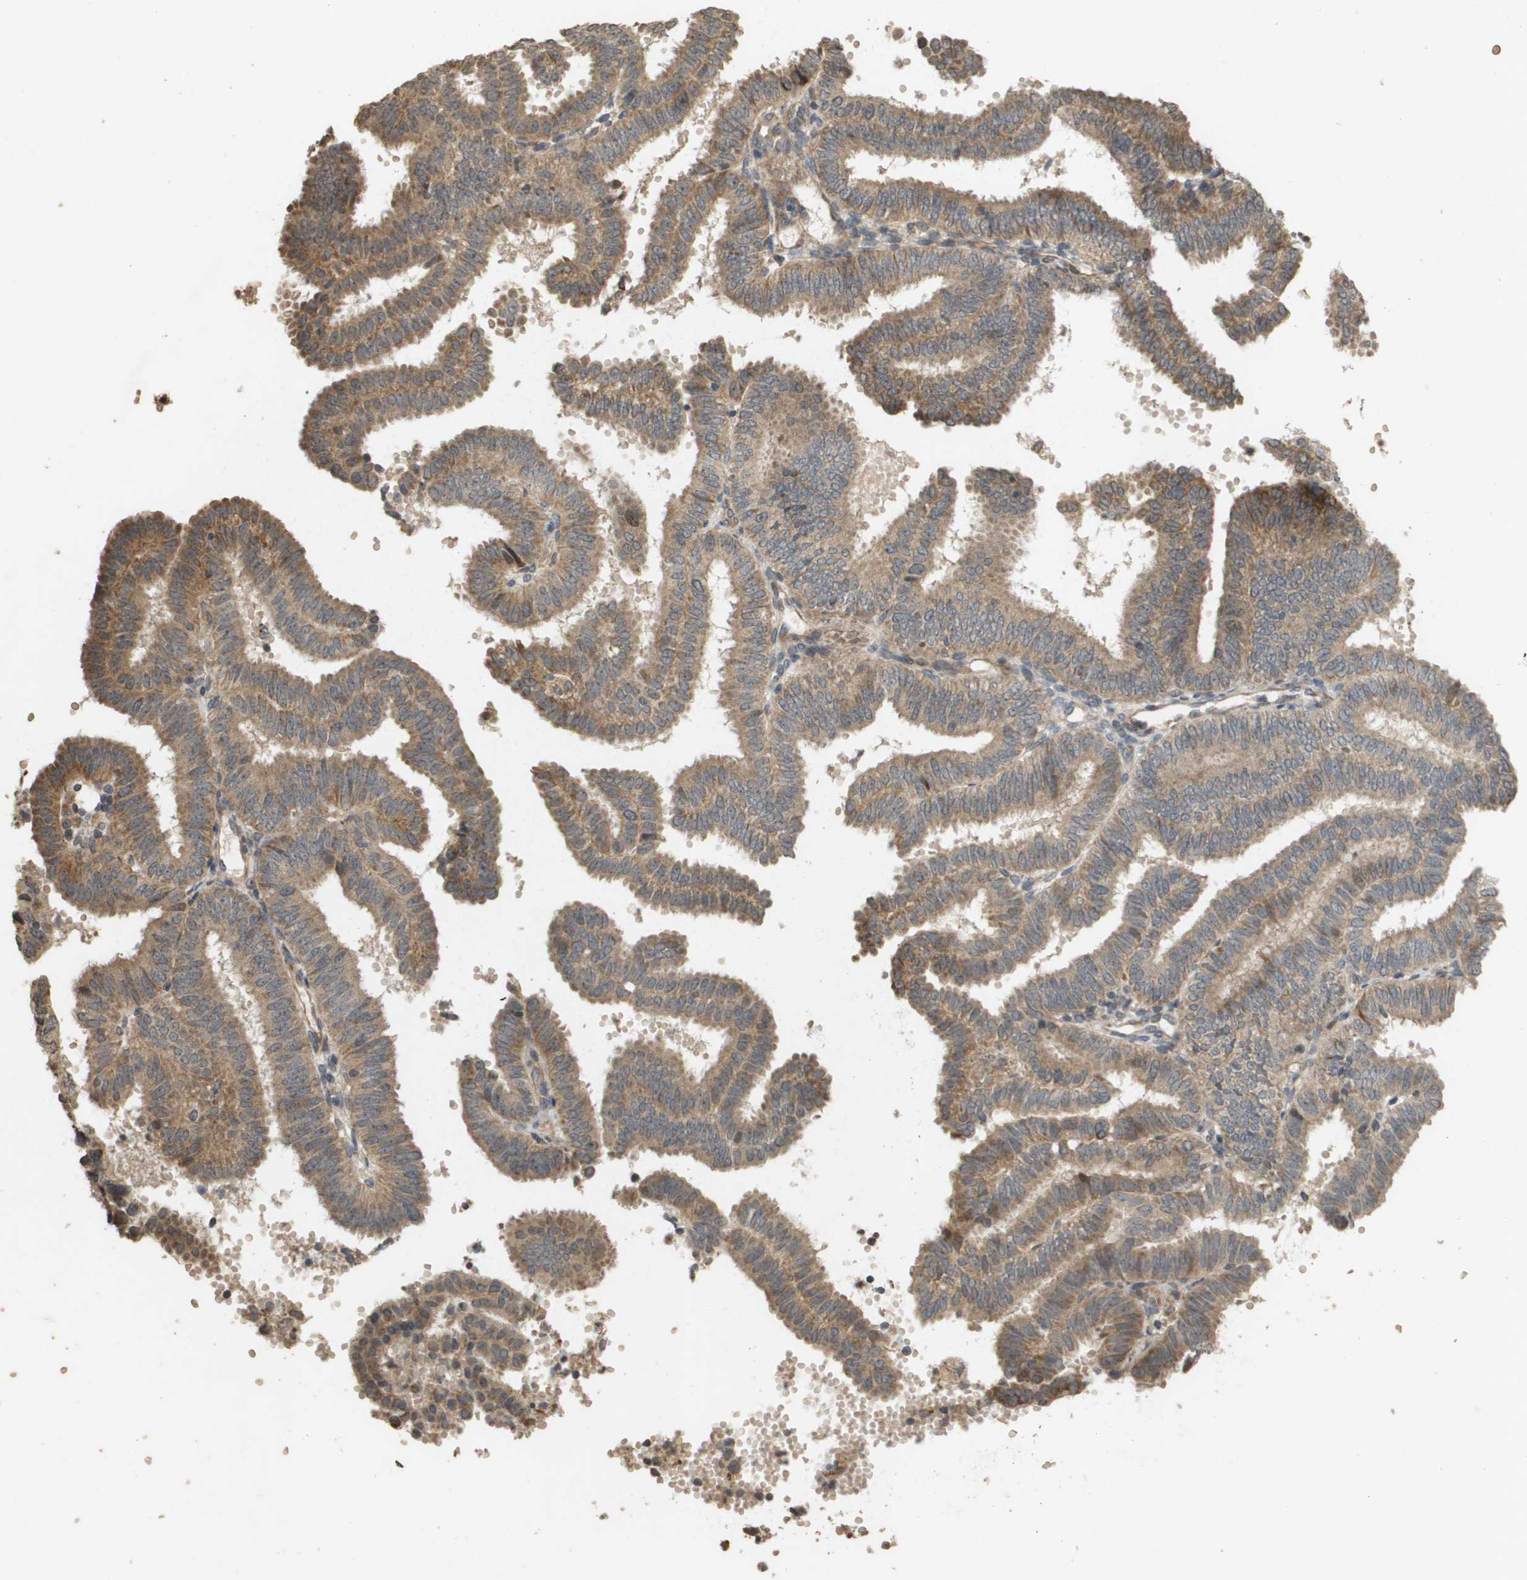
{"staining": {"intensity": "moderate", "quantity": ">75%", "location": "cytoplasmic/membranous"}, "tissue": "endometrial cancer", "cell_type": "Tumor cells", "image_type": "cancer", "snomed": [{"axis": "morphology", "description": "Adenocarcinoma, NOS"}, {"axis": "topography", "description": "Endometrium"}], "caption": "Immunohistochemistry (DAB (3,3'-diaminobenzidine)) staining of human endometrial adenocarcinoma displays moderate cytoplasmic/membranous protein positivity in approximately >75% of tumor cells.", "gene": "RAB21", "patient": {"sex": "female", "age": 58}}